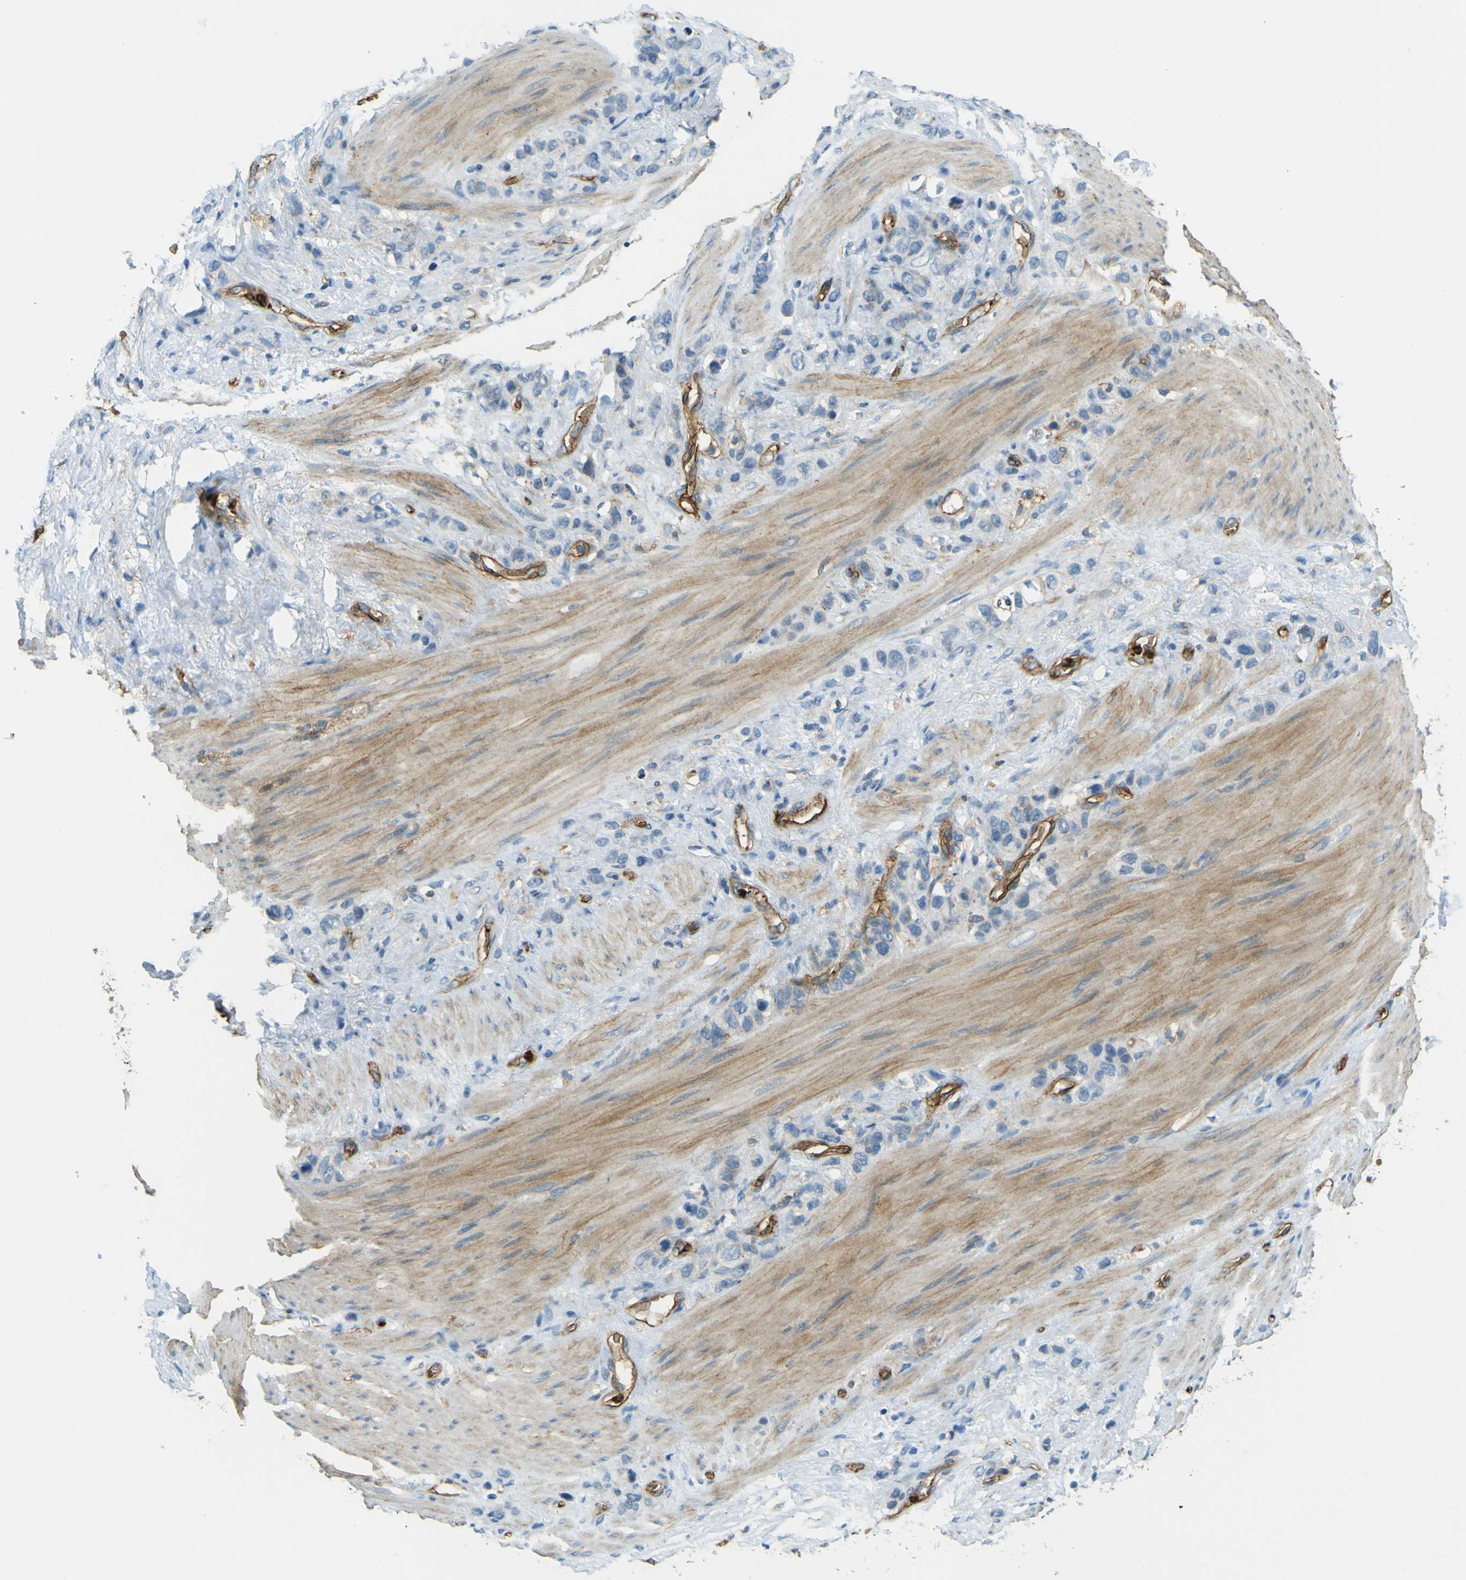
{"staining": {"intensity": "negative", "quantity": "none", "location": "none"}, "tissue": "stomach cancer", "cell_type": "Tumor cells", "image_type": "cancer", "snomed": [{"axis": "morphology", "description": "Adenocarcinoma, NOS"}, {"axis": "morphology", "description": "Adenocarcinoma, High grade"}, {"axis": "topography", "description": "Stomach, upper"}, {"axis": "topography", "description": "Stomach, lower"}], "caption": "Immunohistochemical staining of stomach adenocarcinoma exhibits no significant expression in tumor cells.", "gene": "PLXDC1", "patient": {"sex": "female", "age": 65}}